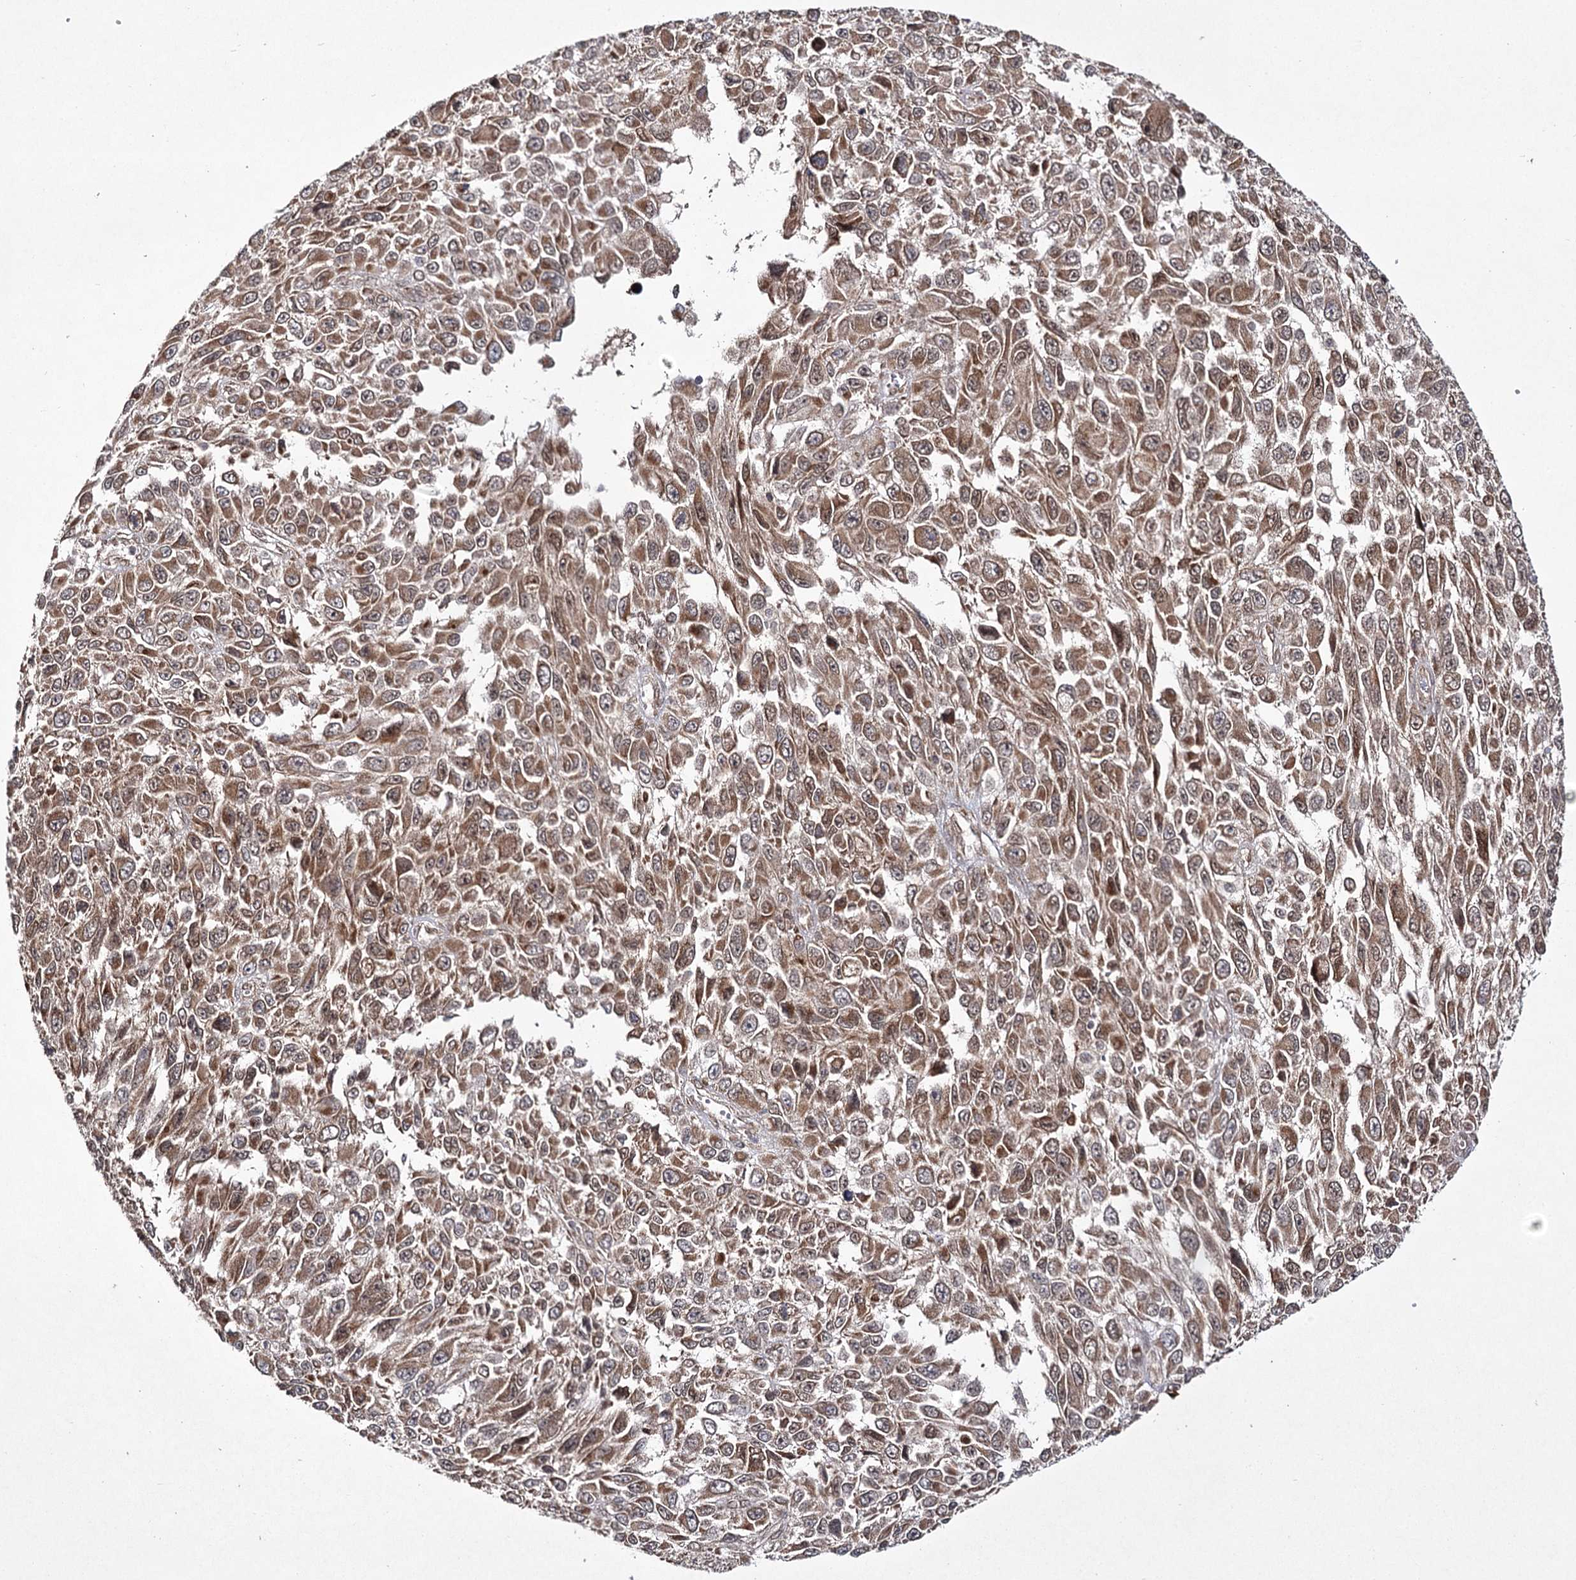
{"staining": {"intensity": "moderate", "quantity": ">75%", "location": "cytoplasmic/membranous,nuclear"}, "tissue": "melanoma", "cell_type": "Tumor cells", "image_type": "cancer", "snomed": [{"axis": "morphology", "description": "Normal tissue, NOS"}, {"axis": "morphology", "description": "Malignant melanoma, NOS"}, {"axis": "topography", "description": "Skin"}], "caption": "Malignant melanoma stained with immunohistochemistry (IHC) shows moderate cytoplasmic/membranous and nuclear positivity in approximately >75% of tumor cells.", "gene": "TRNT1", "patient": {"sex": "female", "age": 96}}